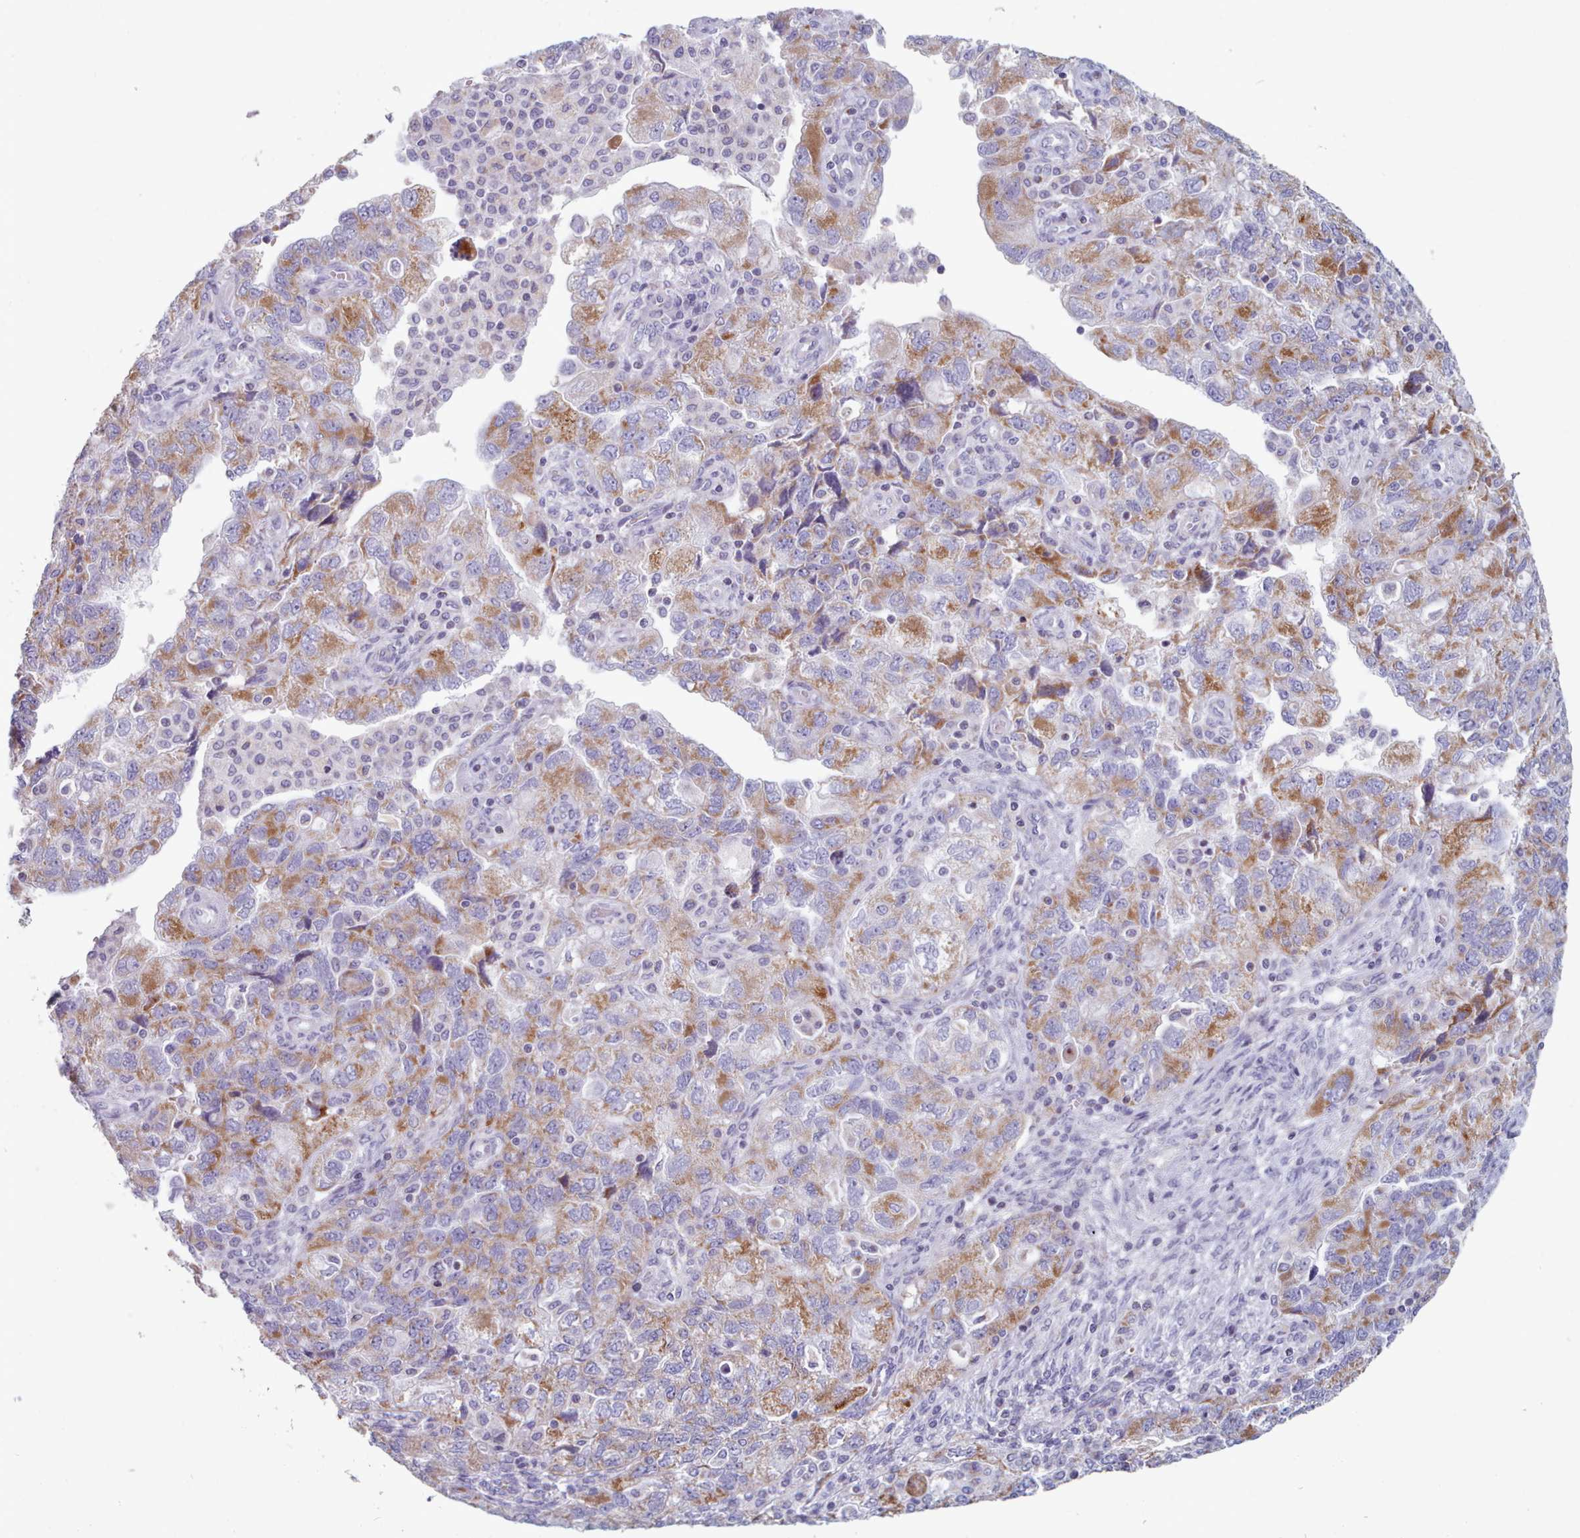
{"staining": {"intensity": "moderate", "quantity": "25%-75%", "location": "cytoplasmic/membranous"}, "tissue": "ovarian cancer", "cell_type": "Tumor cells", "image_type": "cancer", "snomed": [{"axis": "morphology", "description": "Carcinoma, endometroid"}, {"axis": "topography", "description": "Ovary"}], "caption": "This is a histology image of IHC staining of endometroid carcinoma (ovarian), which shows moderate staining in the cytoplasmic/membranous of tumor cells.", "gene": "FAM170B", "patient": {"sex": "female", "age": 51}}